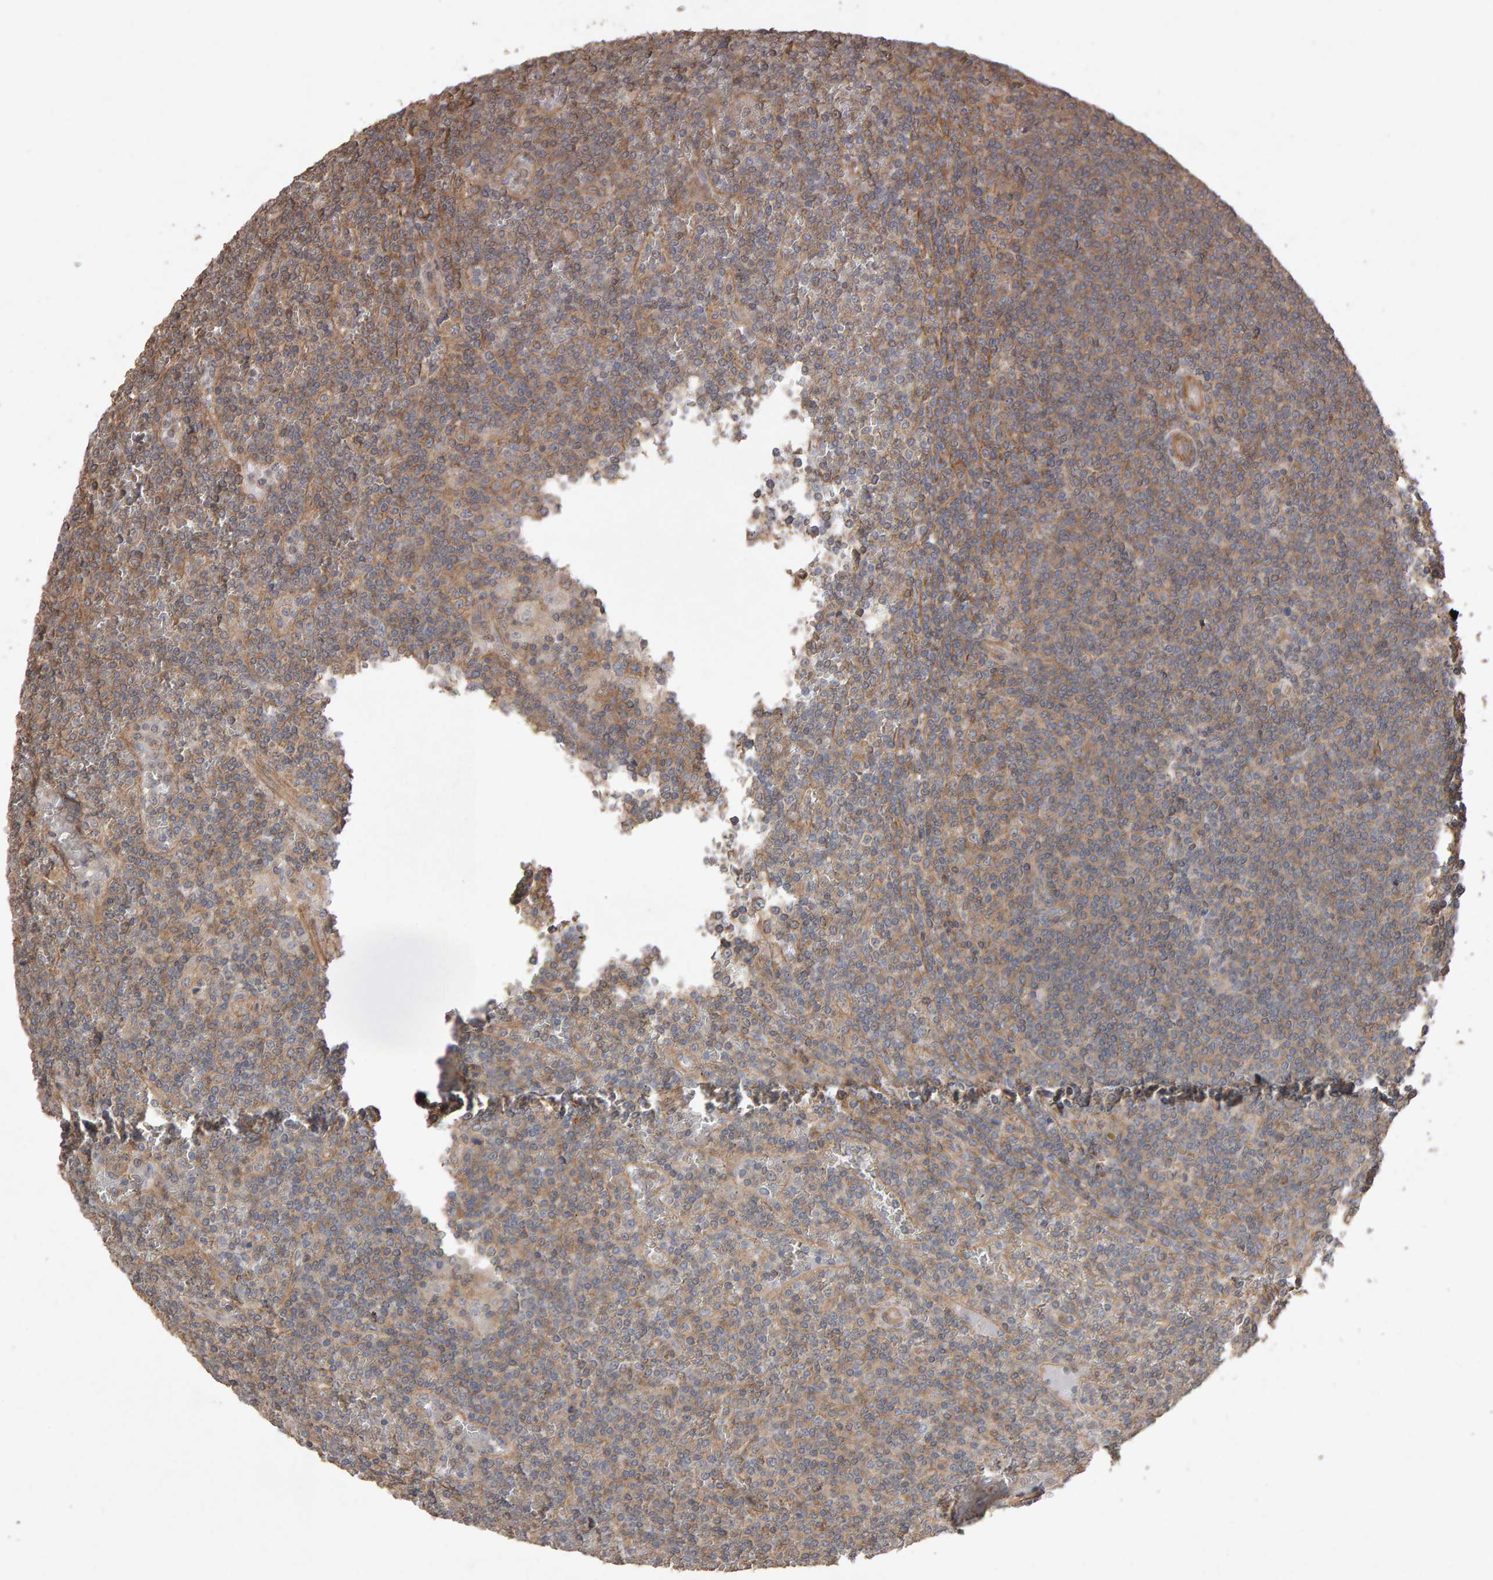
{"staining": {"intensity": "moderate", "quantity": "<25%", "location": "cytoplasmic/membranous"}, "tissue": "lymphoma", "cell_type": "Tumor cells", "image_type": "cancer", "snomed": [{"axis": "morphology", "description": "Malignant lymphoma, non-Hodgkin's type, Low grade"}, {"axis": "topography", "description": "Spleen"}], "caption": "Protein staining displays moderate cytoplasmic/membranous staining in about <25% of tumor cells in malignant lymphoma, non-Hodgkin's type (low-grade). (Stains: DAB (3,3'-diaminobenzidine) in brown, nuclei in blue, Microscopy: brightfield microscopy at high magnification).", "gene": "SCRIB", "patient": {"sex": "female", "age": 19}}